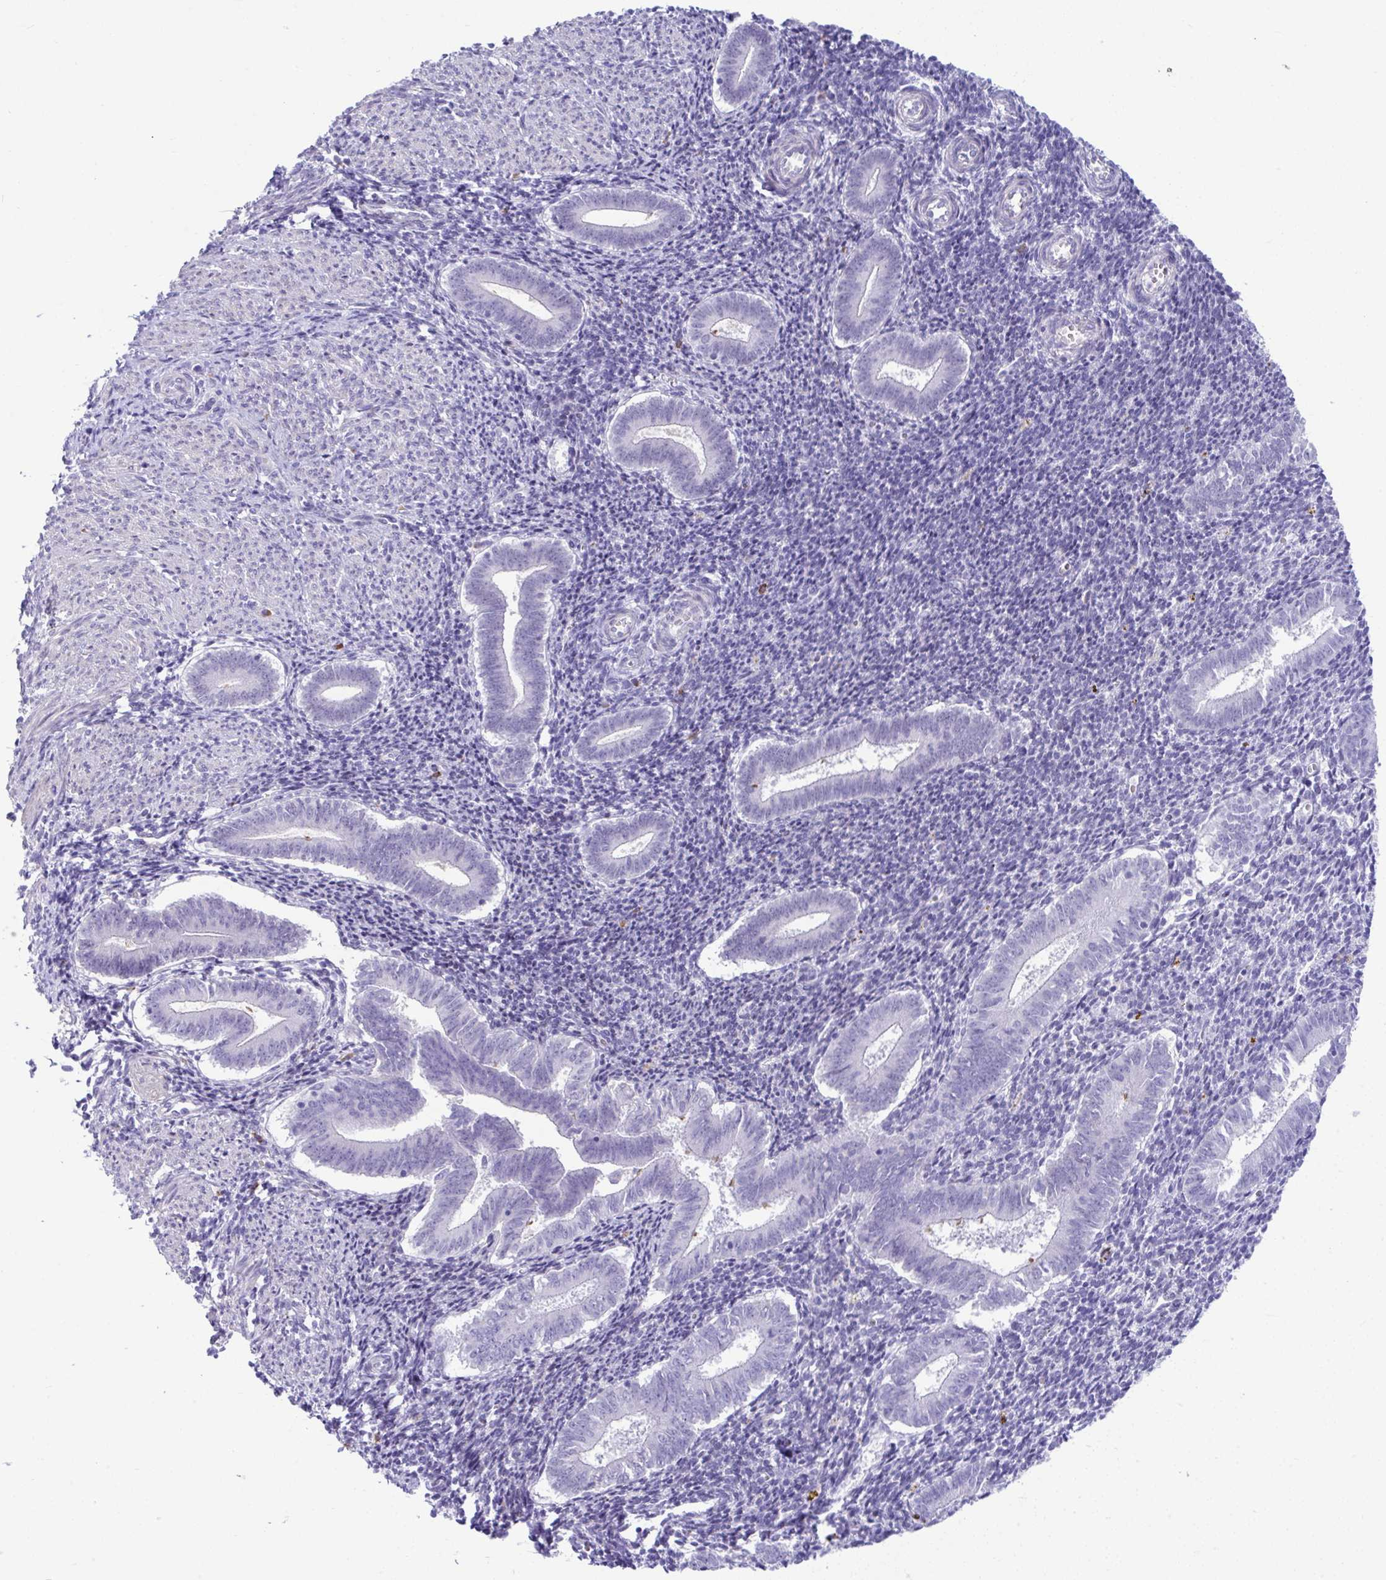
{"staining": {"intensity": "negative", "quantity": "none", "location": "none"}, "tissue": "endometrium", "cell_type": "Cells in endometrial stroma", "image_type": "normal", "snomed": [{"axis": "morphology", "description": "Normal tissue, NOS"}, {"axis": "topography", "description": "Endometrium"}], "caption": "This is an immunohistochemistry (IHC) histopathology image of benign human endometrium. There is no positivity in cells in endometrial stroma.", "gene": "ISL1", "patient": {"sex": "female", "age": 25}}